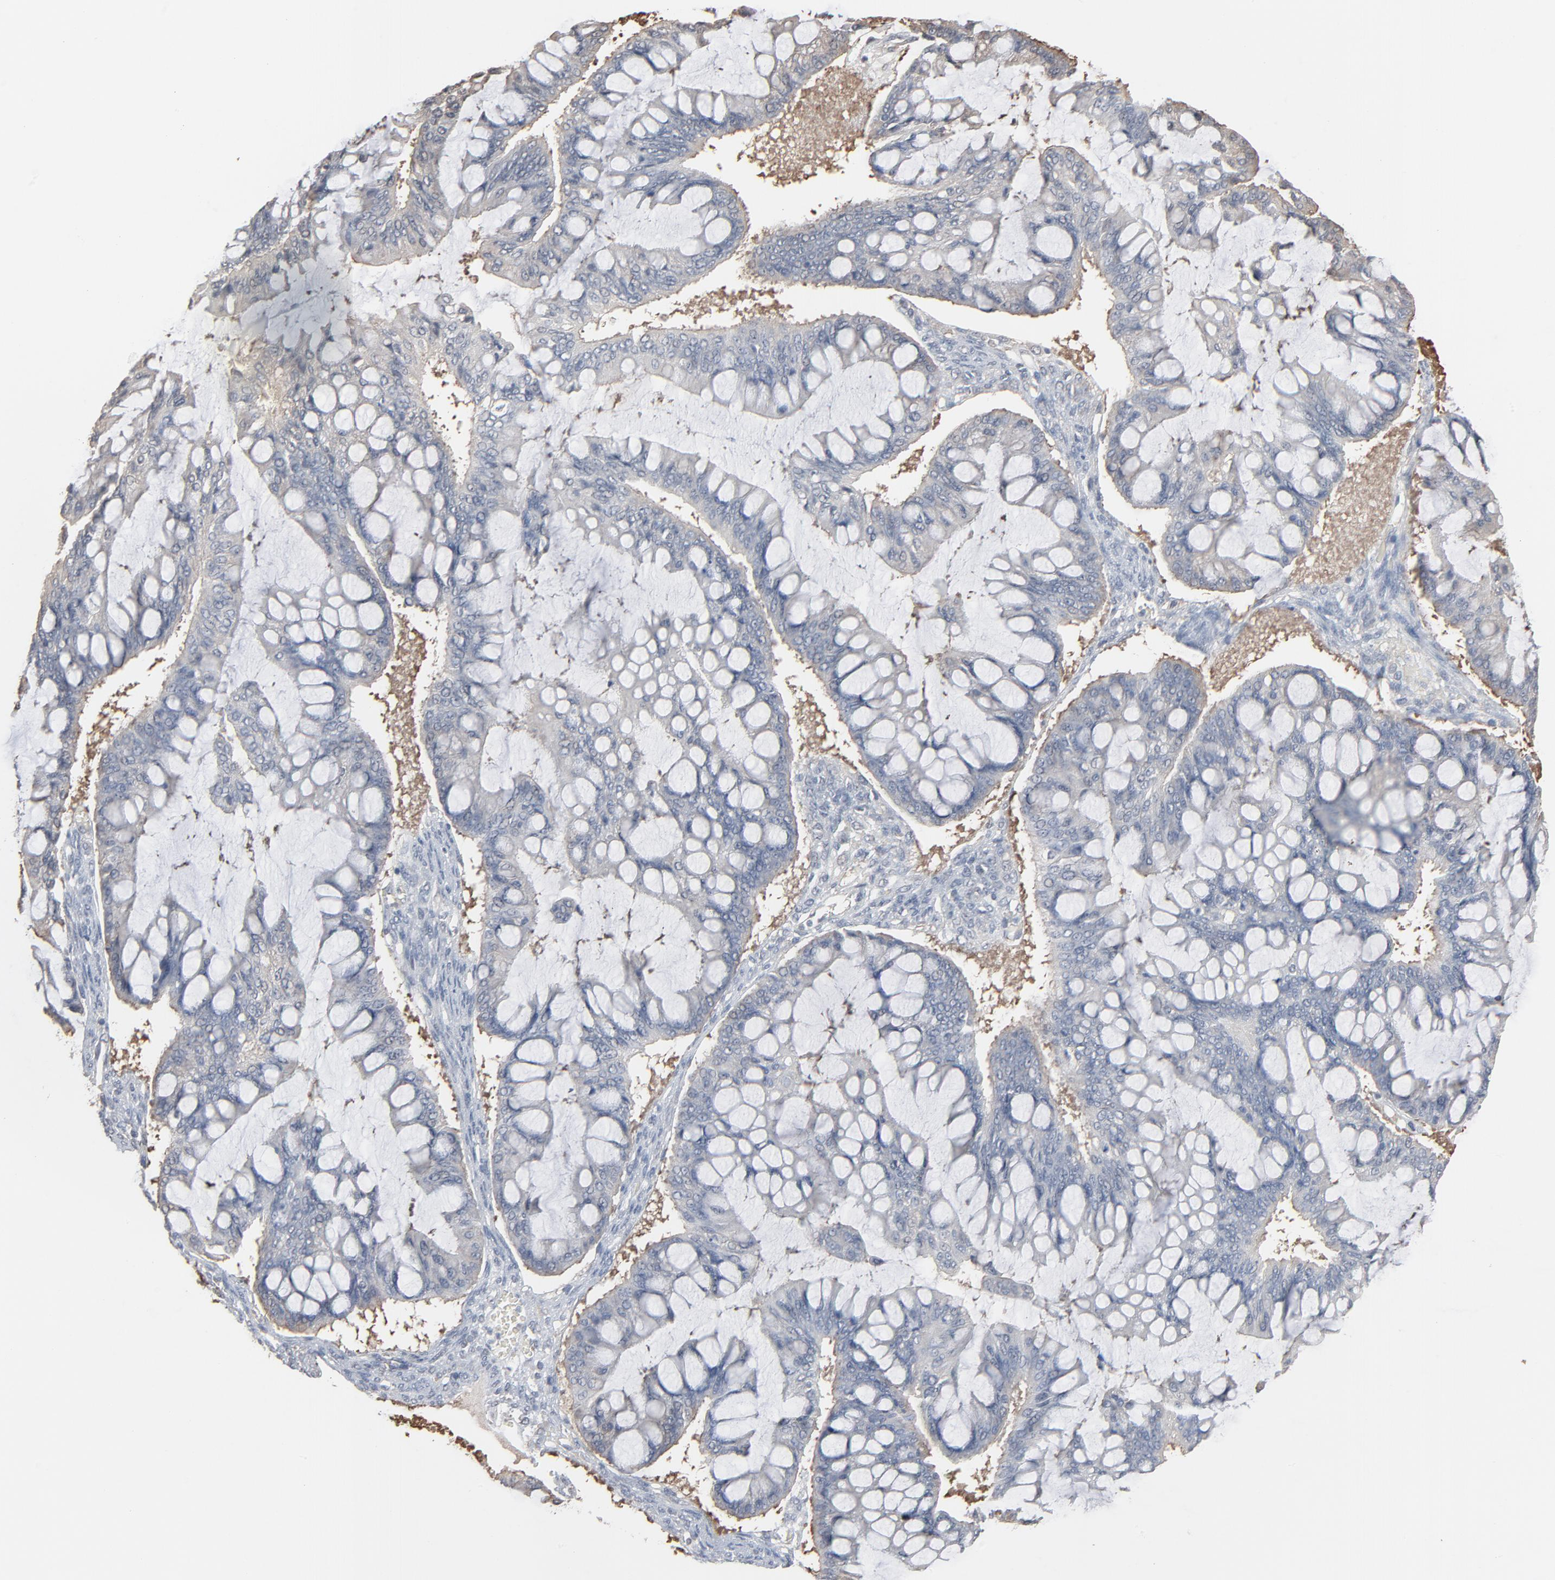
{"staining": {"intensity": "negative", "quantity": "none", "location": "none"}, "tissue": "ovarian cancer", "cell_type": "Tumor cells", "image_type": "cancer", "snomed": [{"axis": "morphology", "description": "Cystadenocarcinoma, mucinous, NOS"}, {"axis": "topography", "description": "Ovary"}], "caption": "Immunohistochemistry (IHC) of human ovarian cancer exhibits no expression in tumor cells.", "gene": "CCT5", "patient": {"sex": "female", "age": 73}}